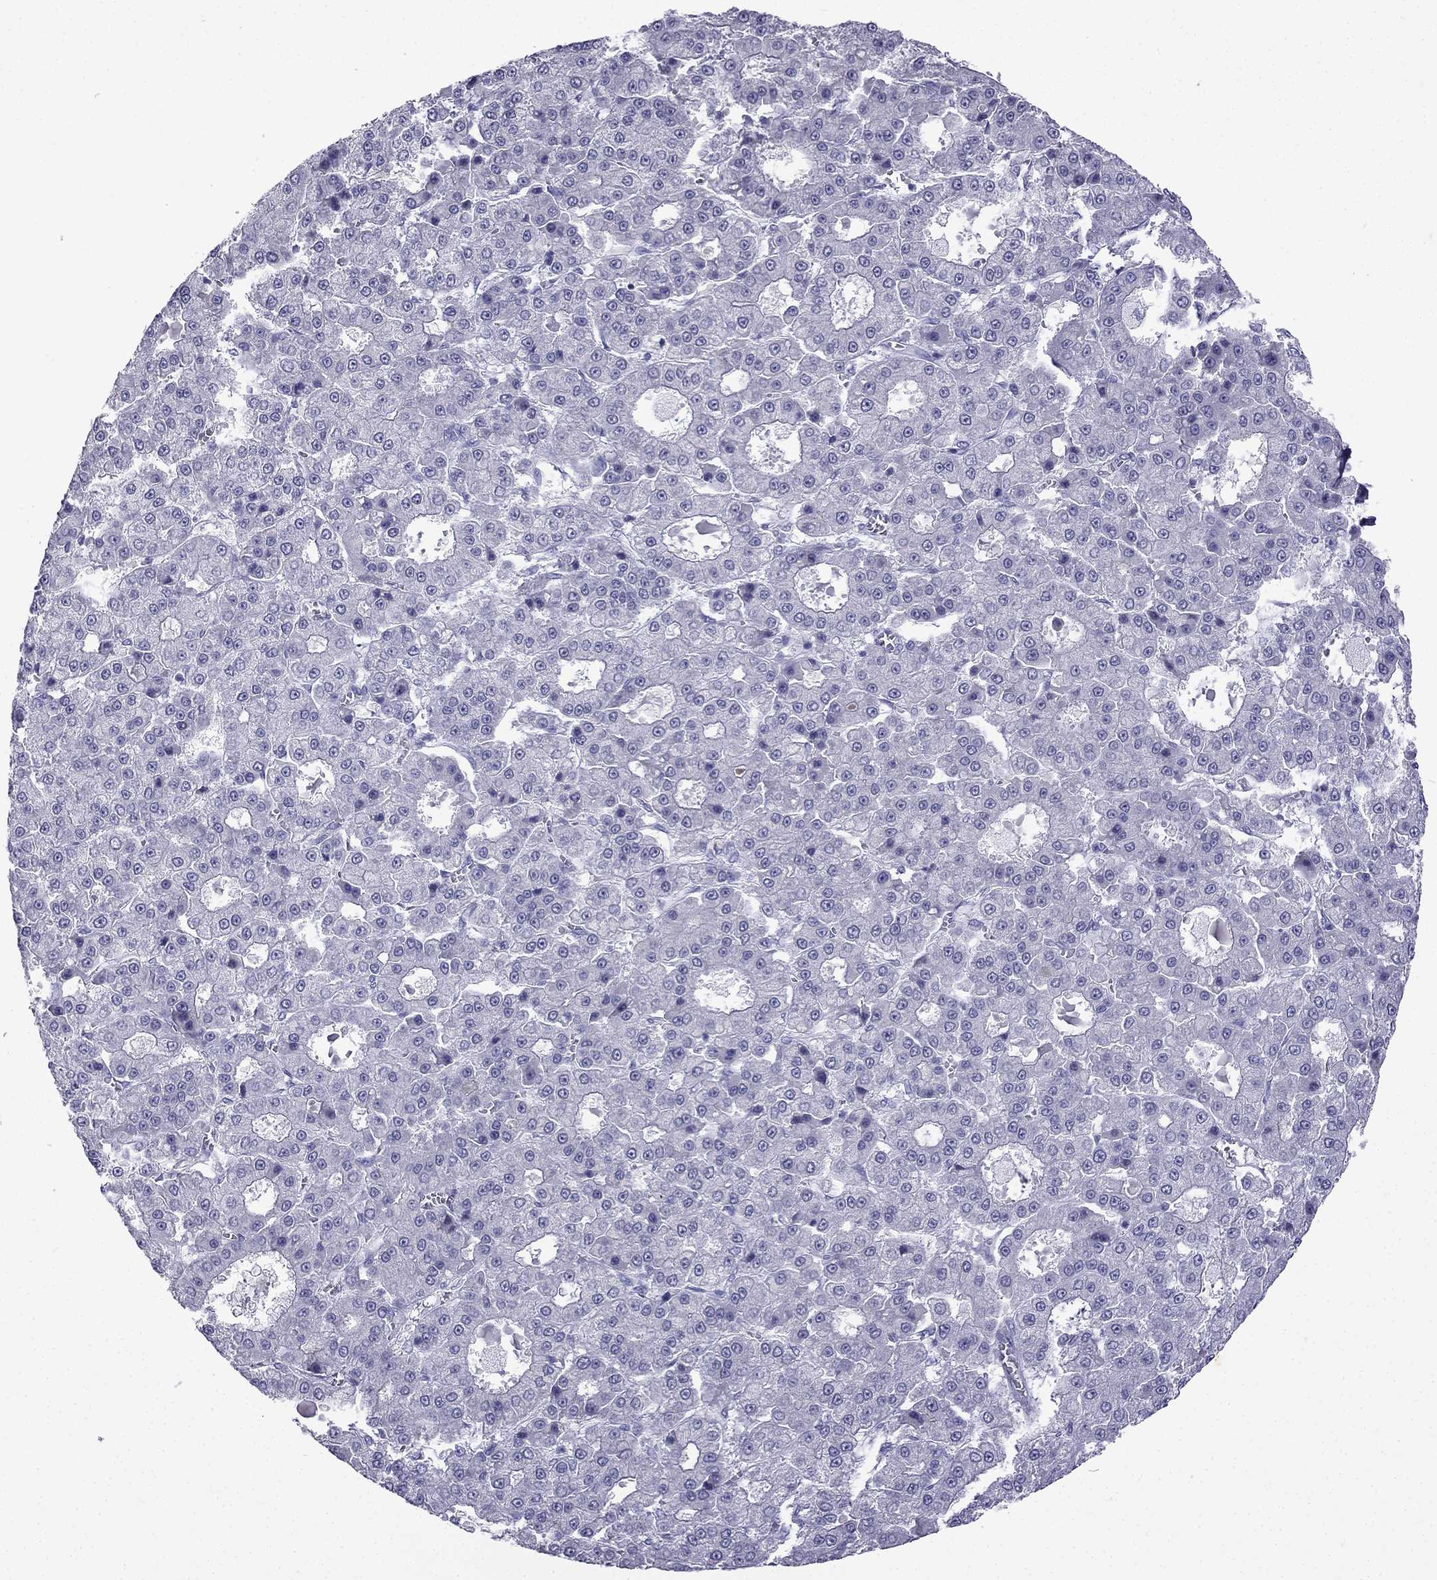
{"staining": {"intensity": "negative", "quantity": "none", "location": "none"}, "tissue": "liver cancer", "cell_type": "Tumor cells", "image_type": "cancer", "snomed": [{"axis": "morphology", "description": "Carcinoma, Hepatocellular, NOS"}, {"axis": "topography", "description": "Liver"}], "caption": "There is no significant staining in tumor cells of liver cancer. (DAB (3,3'-diaminobenzidine) immunohistochemistry, high magnification).", "gene": "GJA8", "patient": {"sex": "male", "age": 70}}